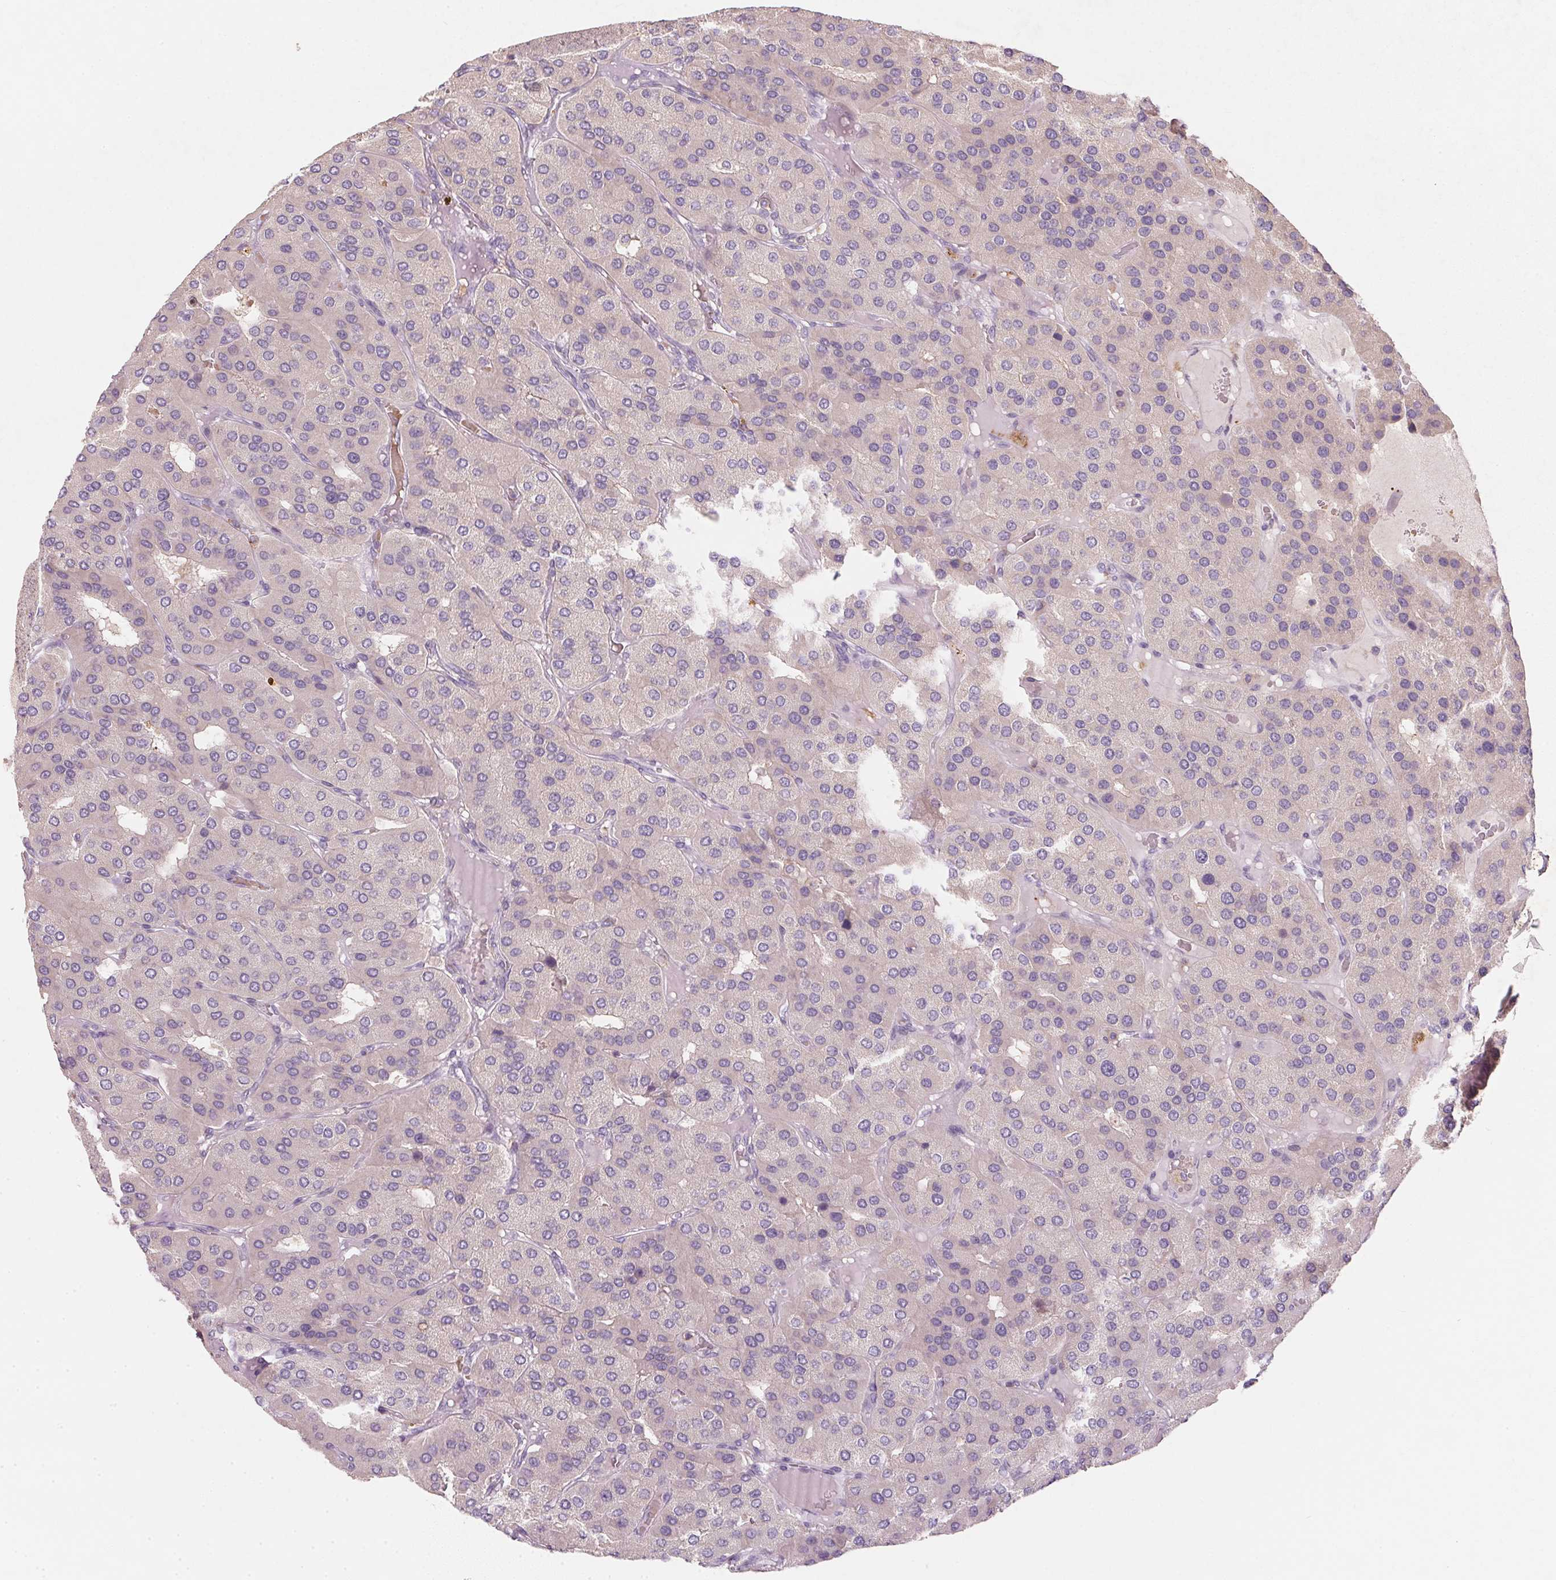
{"staining": {"intensity": "negative", "quantity": "none", "location": "none"}, "tissue": "parathyroid gland", "cell_type": "Glandular cells", "image_type": "normal", "snomed": [{"axis": "morphology", "description": "Normal tissue, NOS"}, {"axis": "morphology", "description": "Adenoma, NOS"}, {"axis": "topography", "description": "Parathyroid gland"}], "caption": "Immunohistochemical staining of benign parathyroid gland shows no significant expression in glandular cells.", "gene": "KCNK15", "patient": {"sex": "female", "age": 86}}